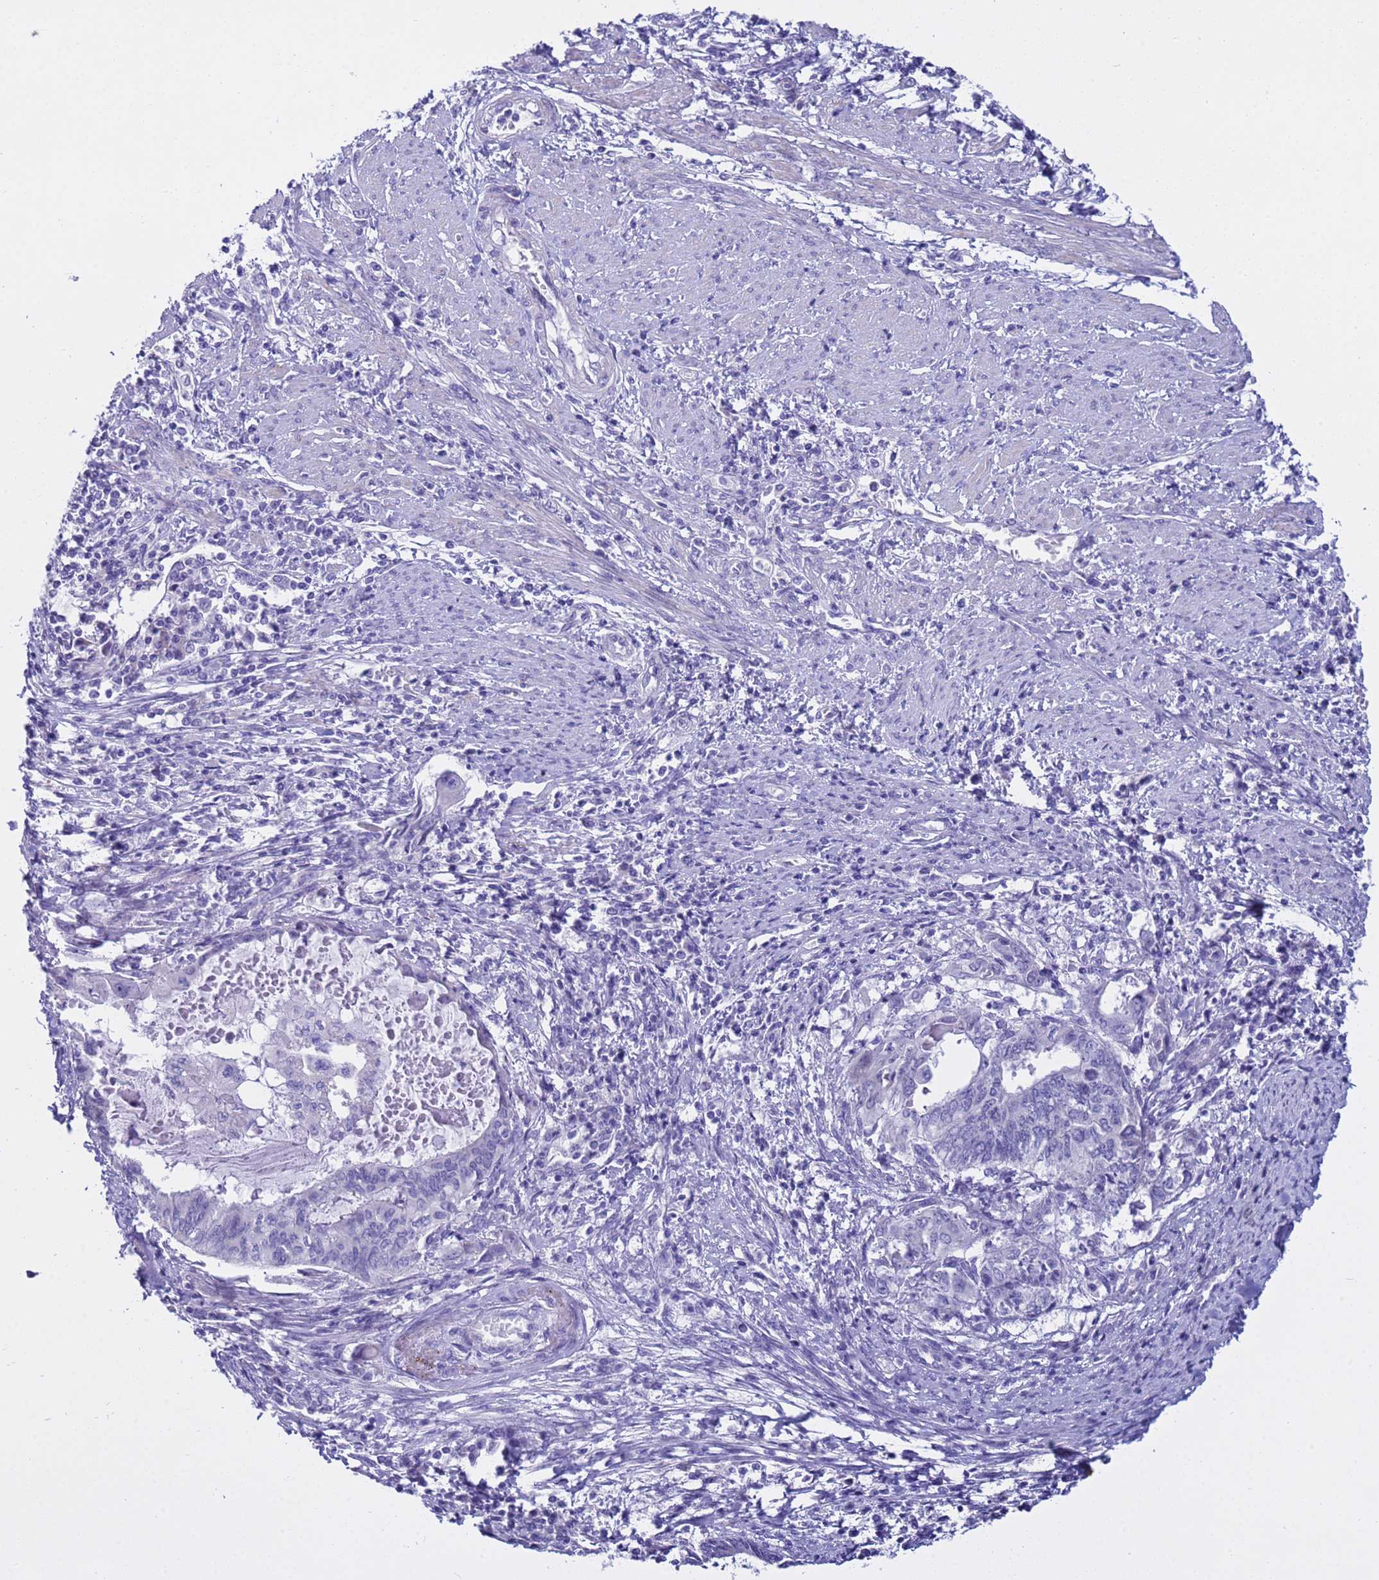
{"staining": {"intensity": "negative", "quantity": "none", "location": "none"}, "tissue": "endometrial cancer", "cell_type": "Tumor cells", "image_type": "cancer", "snomed": [{"axis": "morphology", "description": "Adenocarcinoma, NOS"}, {"axis": "topography", "description": "Uterus"}, {"axis": "topography", "description": "Endometrium"}], "caption": "Immunohistochemistry photomicrograph of human endometrial cancer stained for a protein (brown), which reveals no expression in tumor cells. Nuclei are stained in blue.", "gene": "IGSF11", "patient": {"sex": "female", "age": 70}}